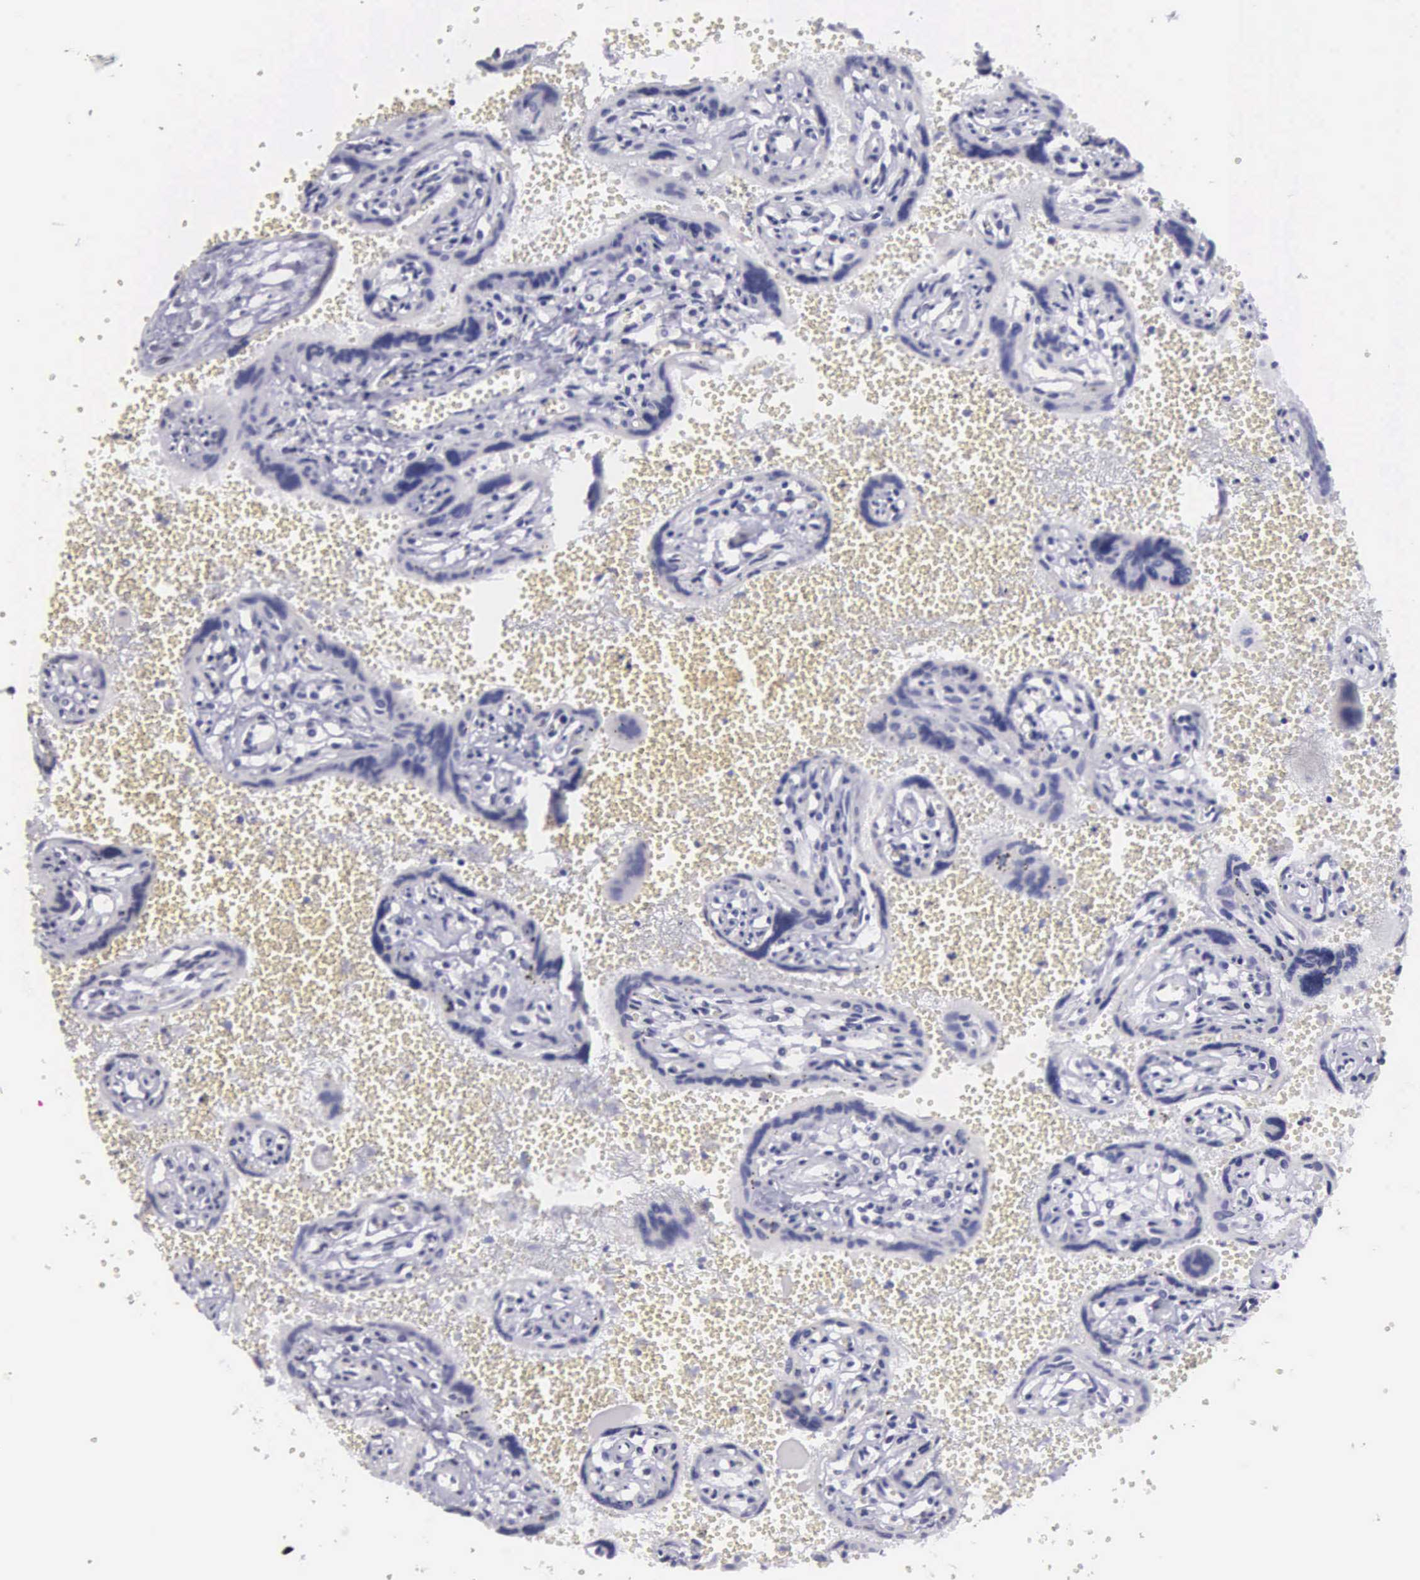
{"staining": {"intensity": "moderate", "quantity": ">75%", "location": "nuclear"}, "tissue": "placenta", "cell_type": "Decidual cells", "image_type": "normal", "snomed": [{"axis": "morphology", "description": "Normal tissue, NOS"}, {"axis": "topography", "description": "Placenta"}], "caption": "A photomicrograph showing moderate nuclear positivity in about >75% of decidual cells in benign placenta, as visualized by brown immunohistochemical staining.", "gene": "ETV6", "patient": {"sex": "female", "age": 40}}